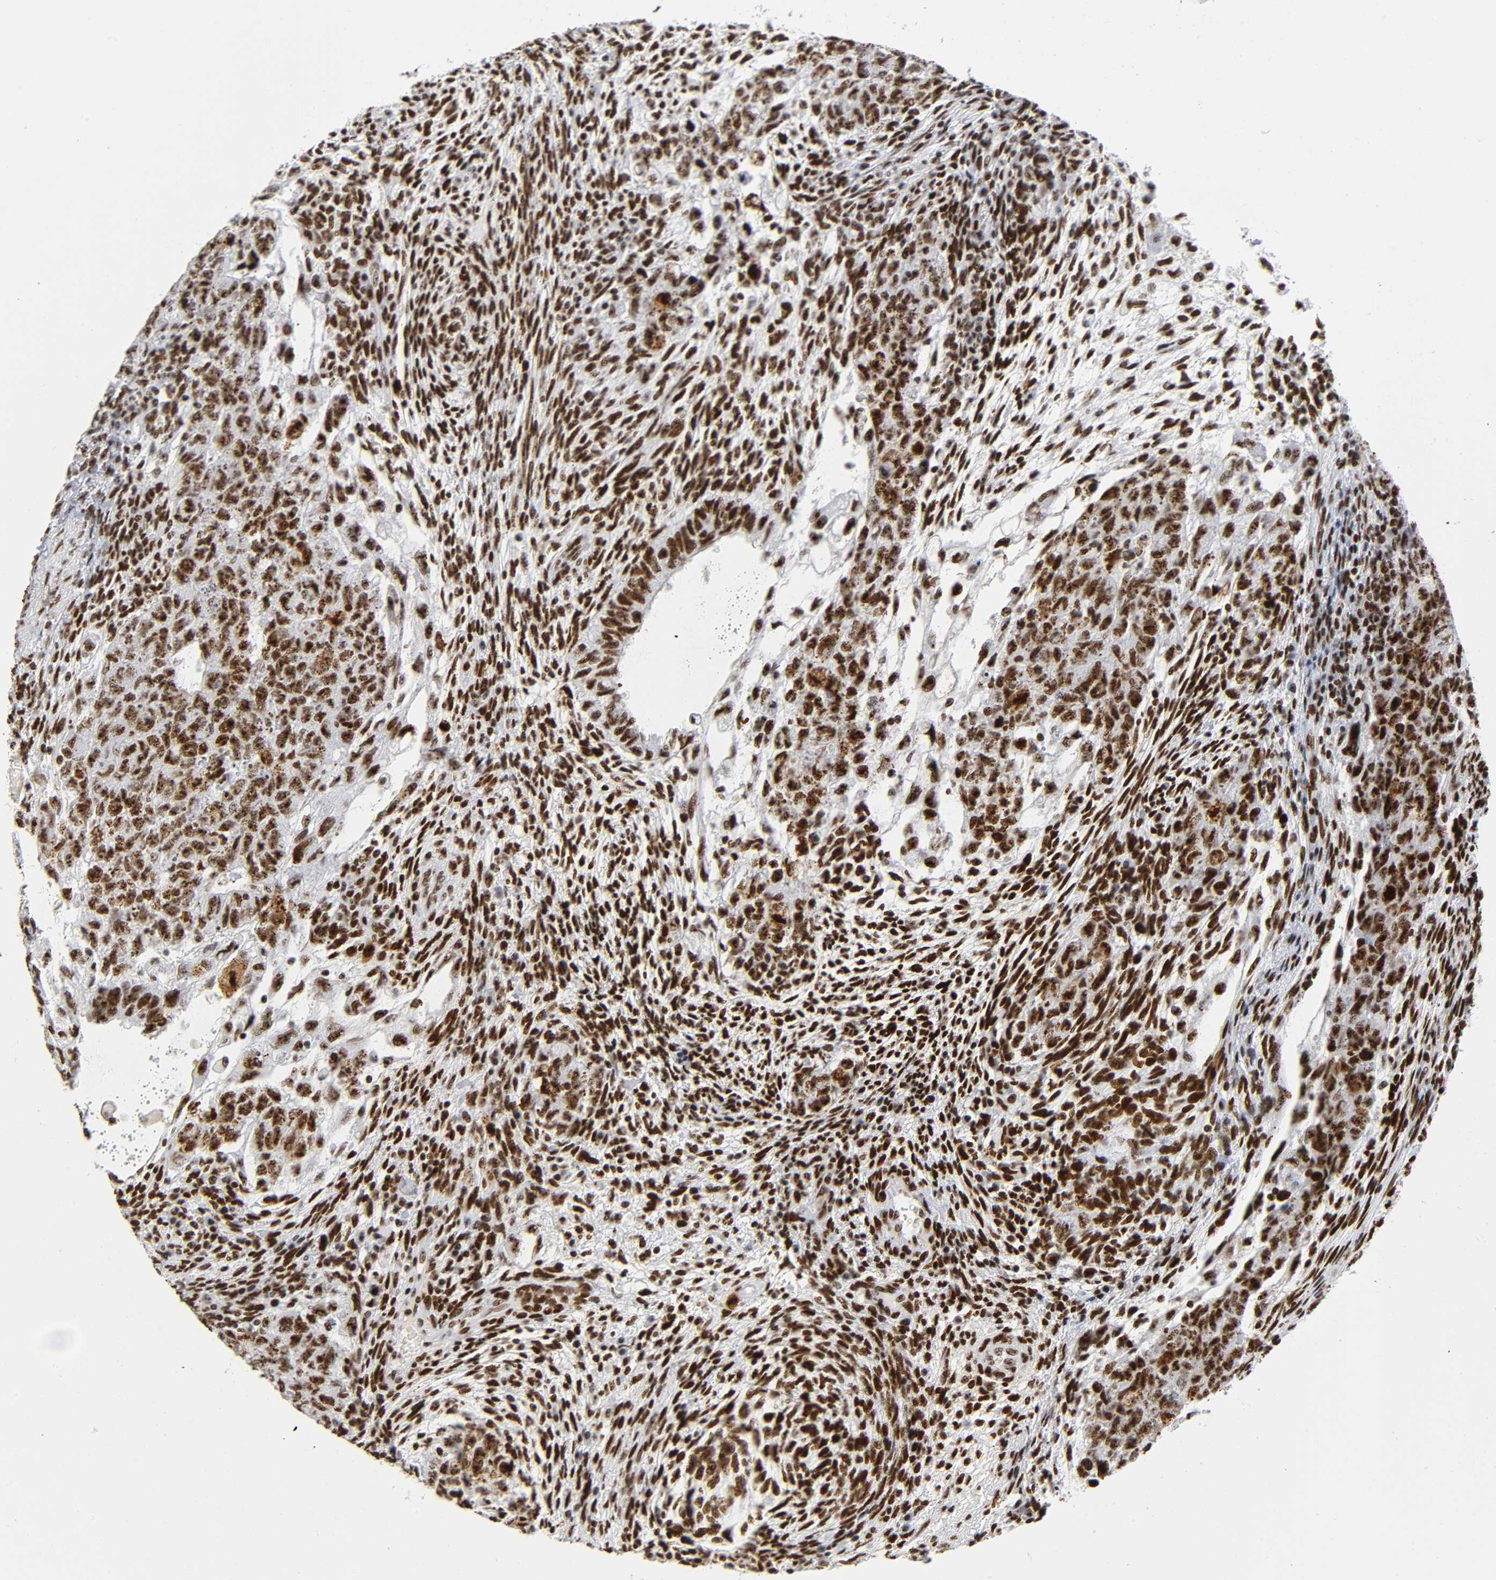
{"staining": {"intensity": "strong", "quantity": ">75%", "location": "nuclear"}, "tissue": "testis cancer", "cell_type": "Tumor cells", "image_type": "cancer", "snomed": [{"axis": "morphology", "description": "Normal tissue, NOS"}, {"axis": "morphology", "description": "Carcinoma, Embryonal, NOS"}, {"axis": "topography", "description": "Testis"}], "caption": "Protein staining of testis embryonal carcinoma tissue exhibits strong nuclear positivity in approximately >75% of tumor cells.", "gene": "UBTF", "patient": {"sex": "male", "age": 36}}